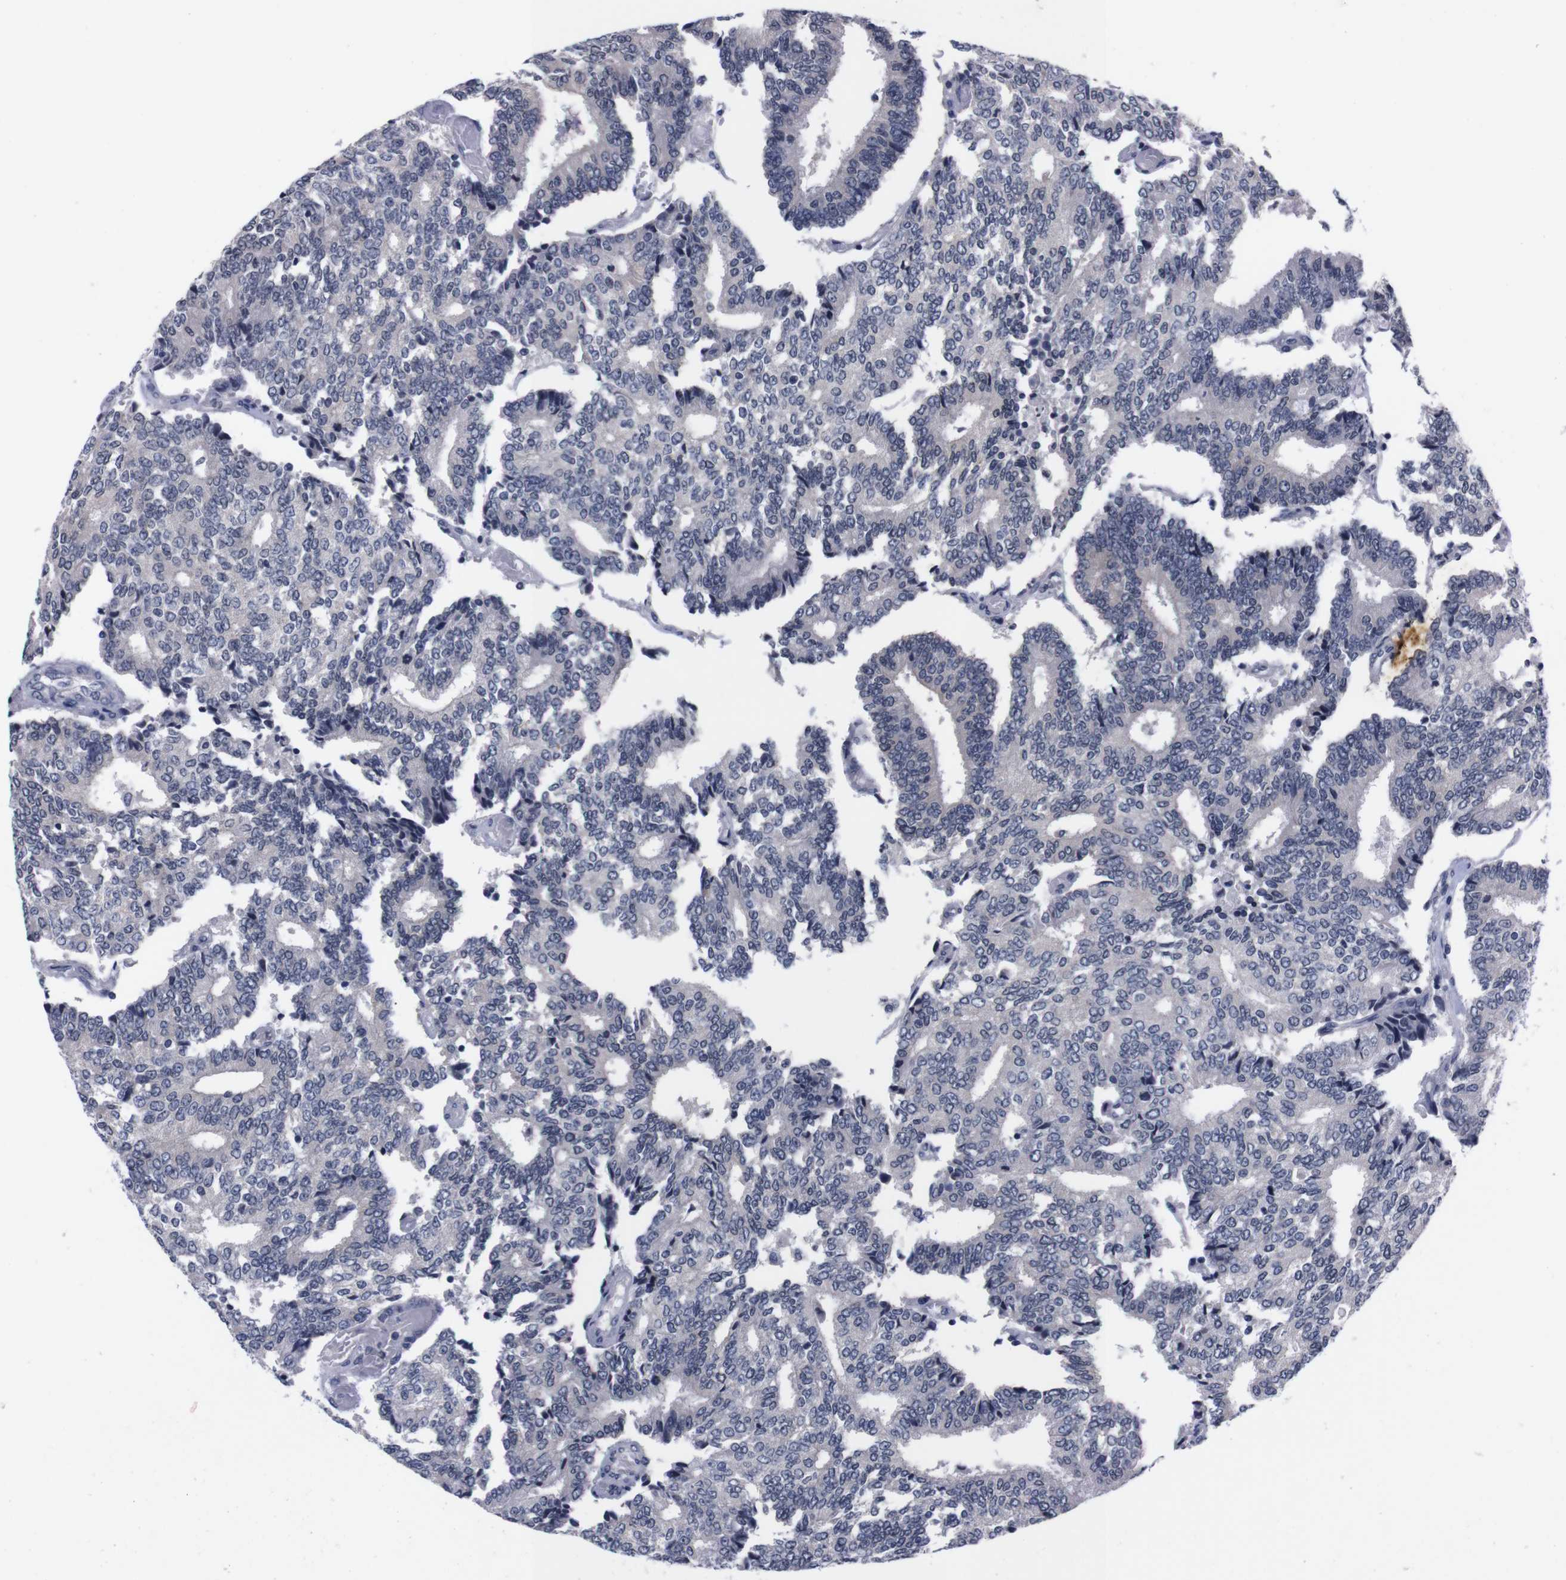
{"staining": {"intensity": "negative", "quantity": "none", "location": "none"}, "tissue": "prostate cancer", "cell_type": "Tumor cells", "image_type": "cancer", "snomed": [{"axis": "morphology", "description": "Adenocarcinoma, High grade"}, {"axis": "topography", "description": "Prostate"}], "caption": "Human prostate cancer stained for a protein using immunohistochemistry (IHC) demonstrates no staining in tumor cells.", "gene": "TNFRSF21", "patient": {"sex": "male", "age": 55}}